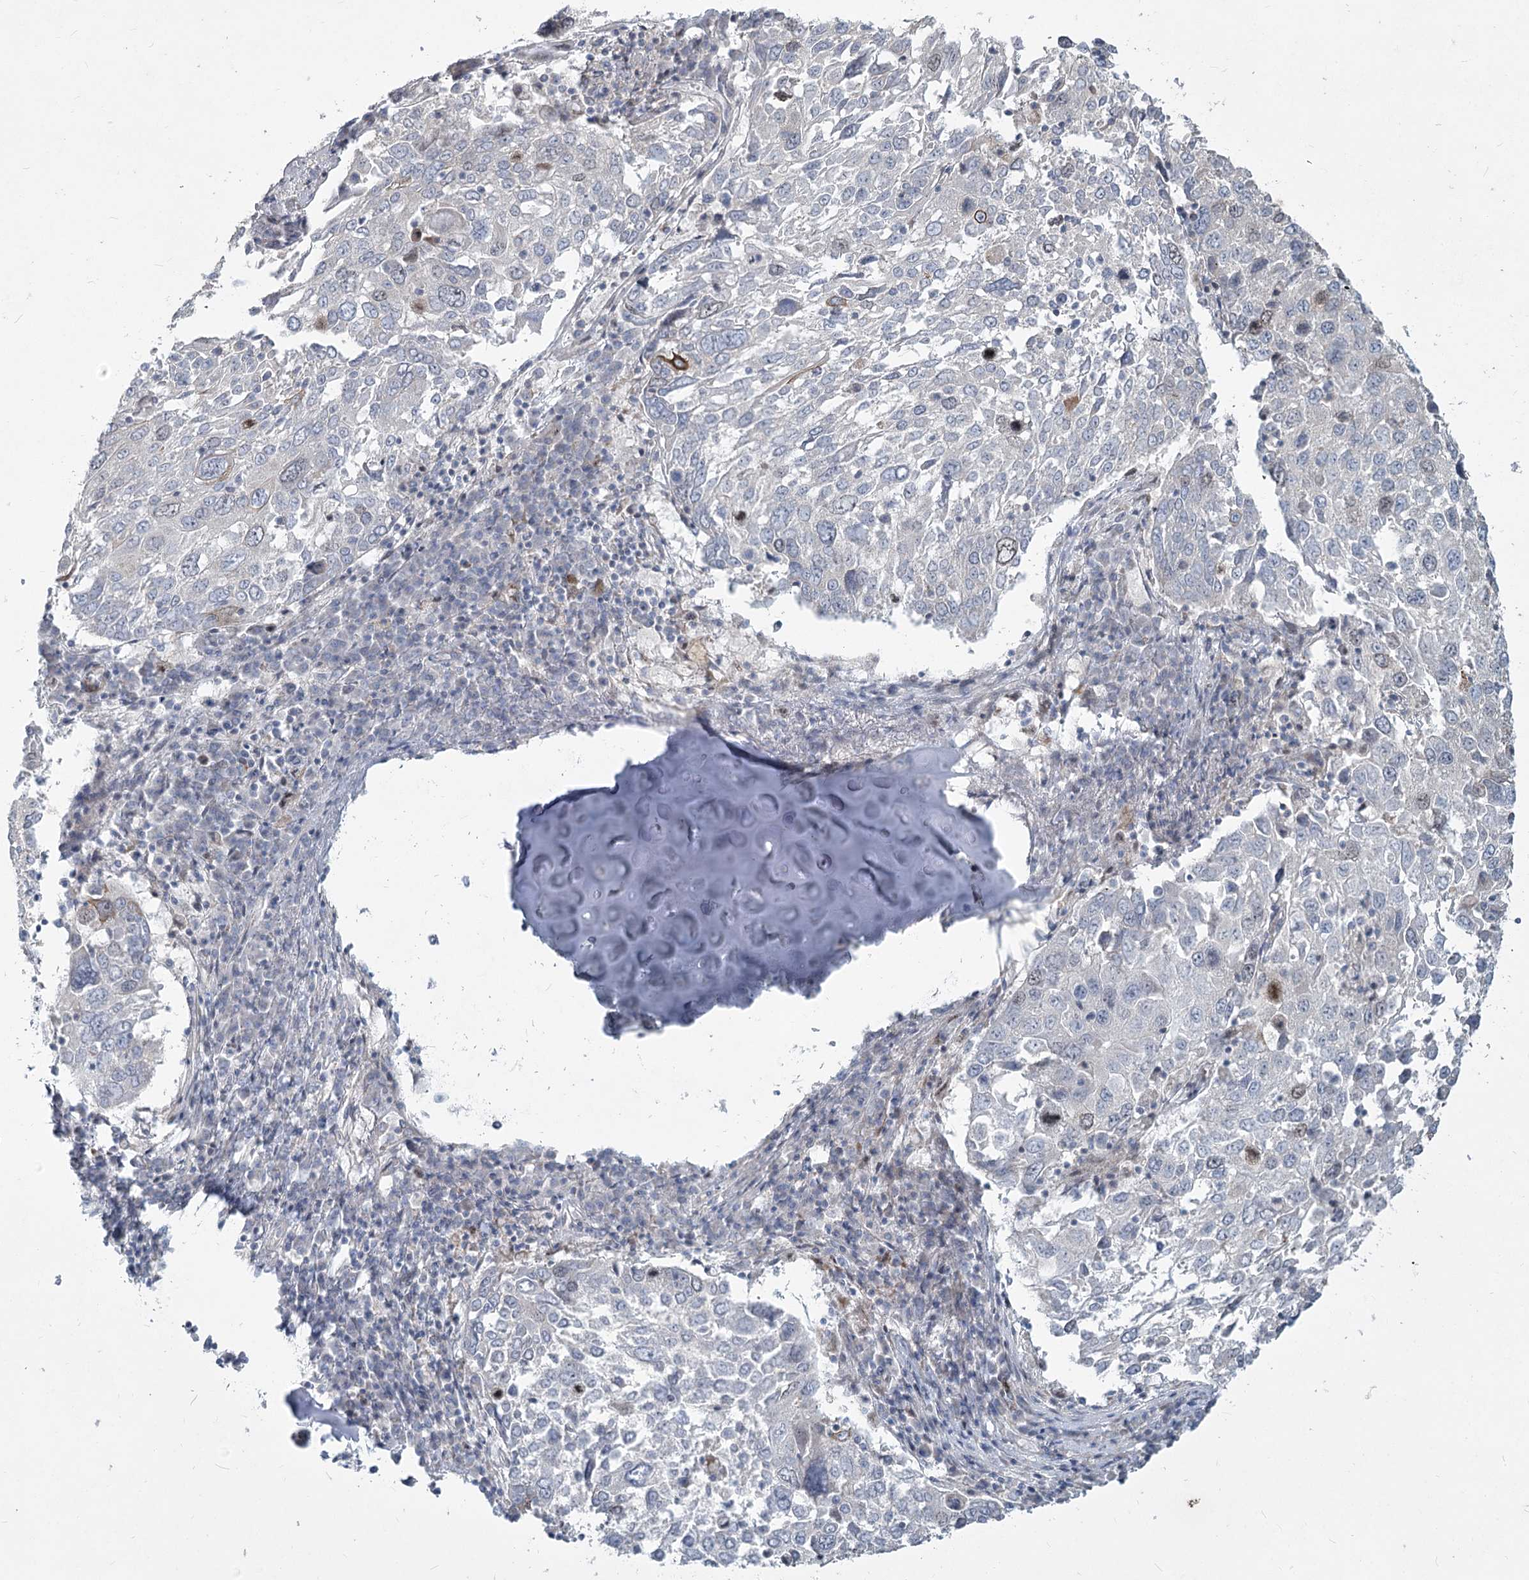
{"staining": {"intensity": "moderate", "quantity": "<25%", "location": "nuclear"}, "tissue": "lung cancer", "cell_type": "Tumor cells", "image_type": "cancer", "snomed": [{"axis": "morphology", "description": "Squamous cell carcinoma, NOS"}, {"axis": "topography", "description": "Lung"}], "caption": "Human lung cancer (squamous cell carcinoma) stained for a protein (brown) exhibits moderate nuclear positive staining in about <25% of tumor cells.", "gene": "ABITRAM", "patient": {"sex": "male", "age": 65}}